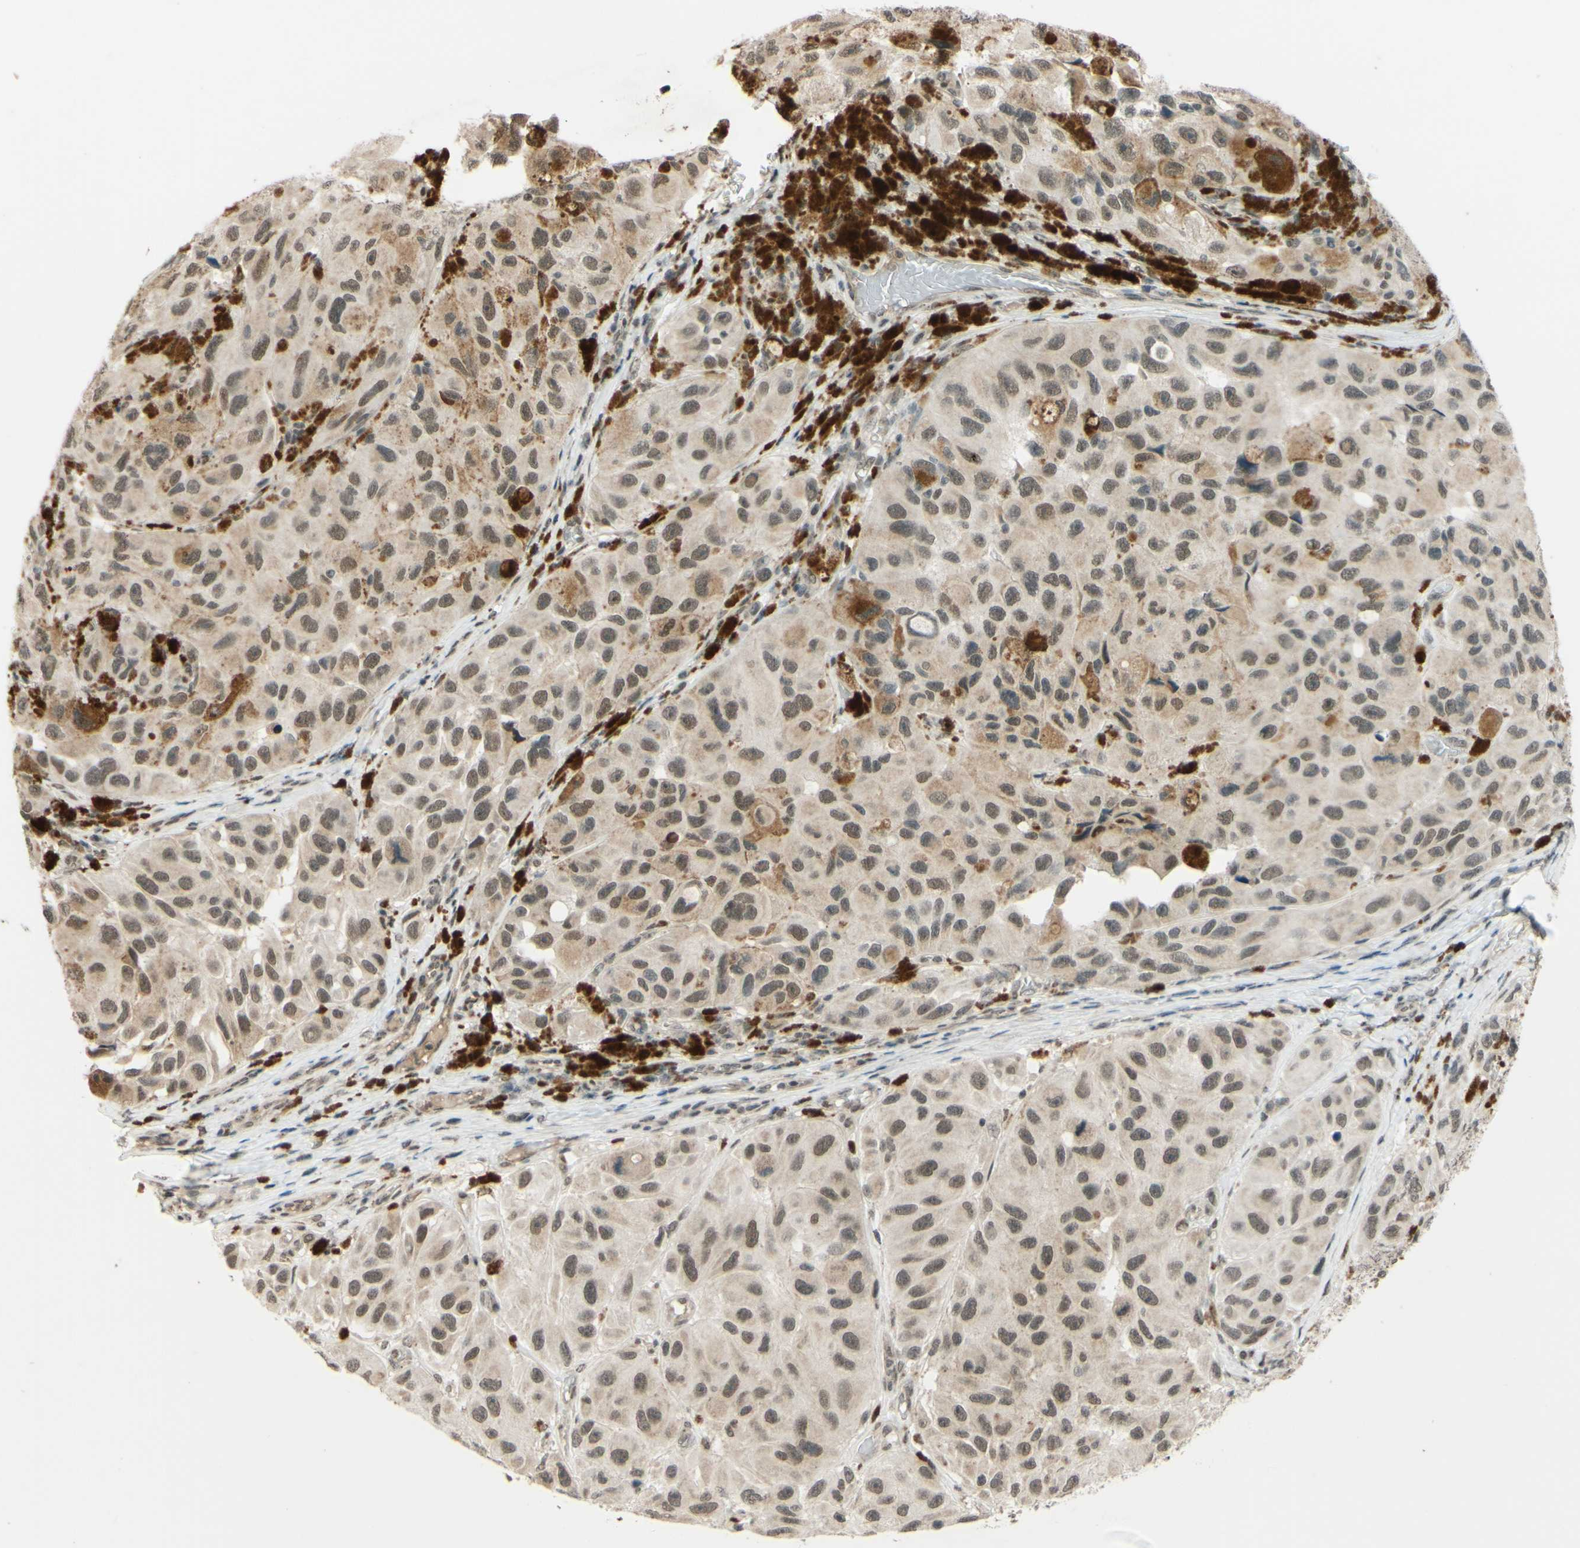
{"staining": {"intensity": "weak", "quantity": ">75%", "location": "nuclear"}, "tissue": "melanoma", "cell_type": "Tumor cells", "image_type": "cancer", "snomed": [{"axis": "morphology", "description": "Malignant melanoma, NOS"}, {"axis": "topography", "description": "Skin"}], "caption": "Malignant melanoma stained with a brown dye shows weak nuclear positive expression in approximately >75% of tumor cells.", "gene": "SMARCB1", "patient": {"sex": "female", "age": 73}}